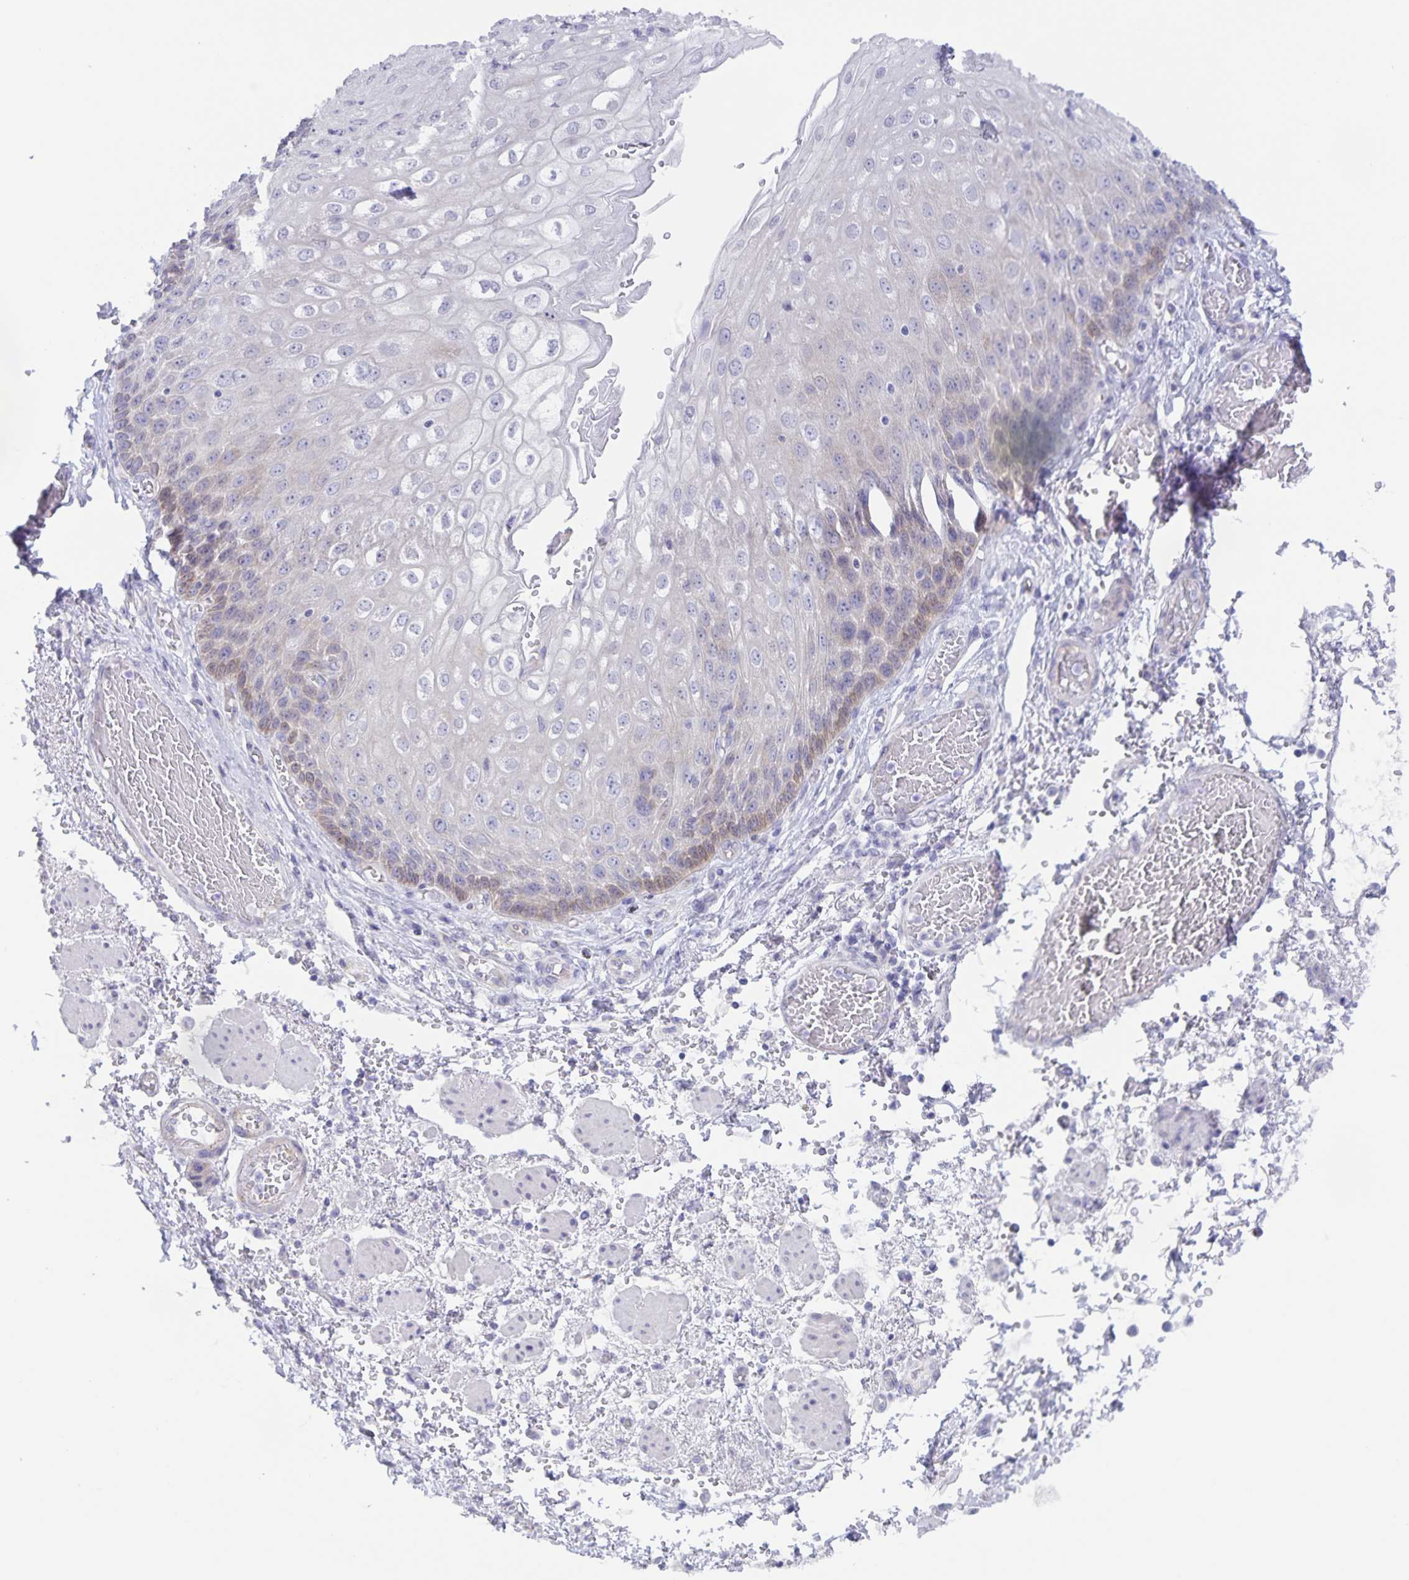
{"staining": {"intensity": "weak", "quantity": "<25%", "location": "cytoplasmic/membranous"}, "tissue": "esophagus", "cell_type": "Squamous epithelial cells", "image_type": "normal", "snomed": [{"axis": "morphology", "description": "Normal tissue, NOS"}, {"axis": "morphology", "description": "Adenocarcinoma, NOS"}, {"axis": "topography", "description": "Esophagus"}], "caption": "This is an IHC photomicrograph of unremarkable esophagus. There is no staining in squamous epithelial cells.", "gene": "AQP4", "patient": {"sex": "male", "age": 81}}